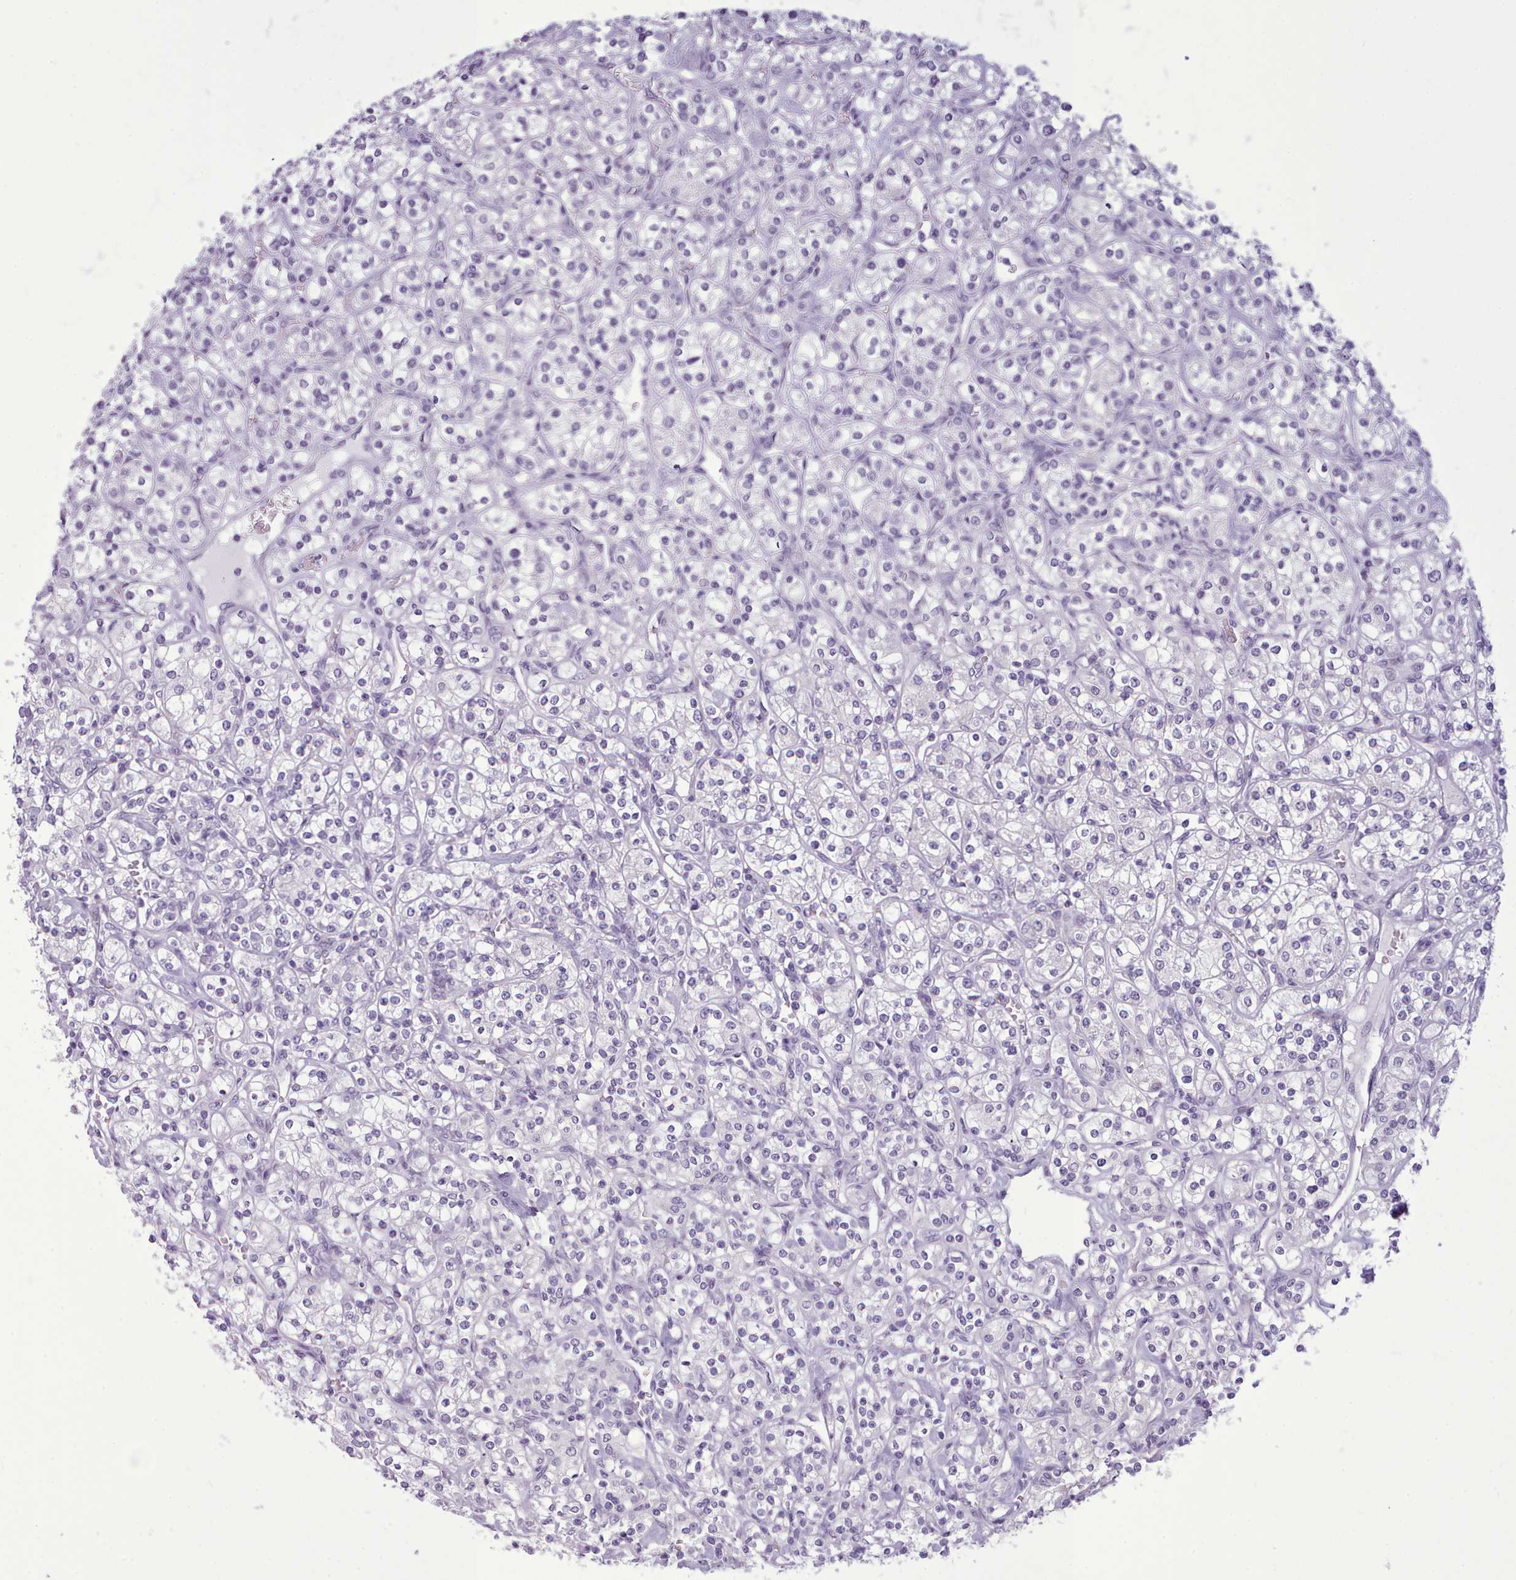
{"staining": {"intensity": "negative", "quantity": "none", "location": "none"}, "tissue": "renal cancer", "cell_type": "Tumor cells", "image_type": "cancer", "snomed": [{"axis": "morphology", "description": "Adenocarcinoma, NOS"}, {"axis": "topography", "description": "Kidney"}], "caption": "Renal adenocarcinoma stained for a protein using immunohistochemistry demonstrates no expression tumor cells.", "gene": "FBXO48", "patient": {"sex": "male", "age": 77}}